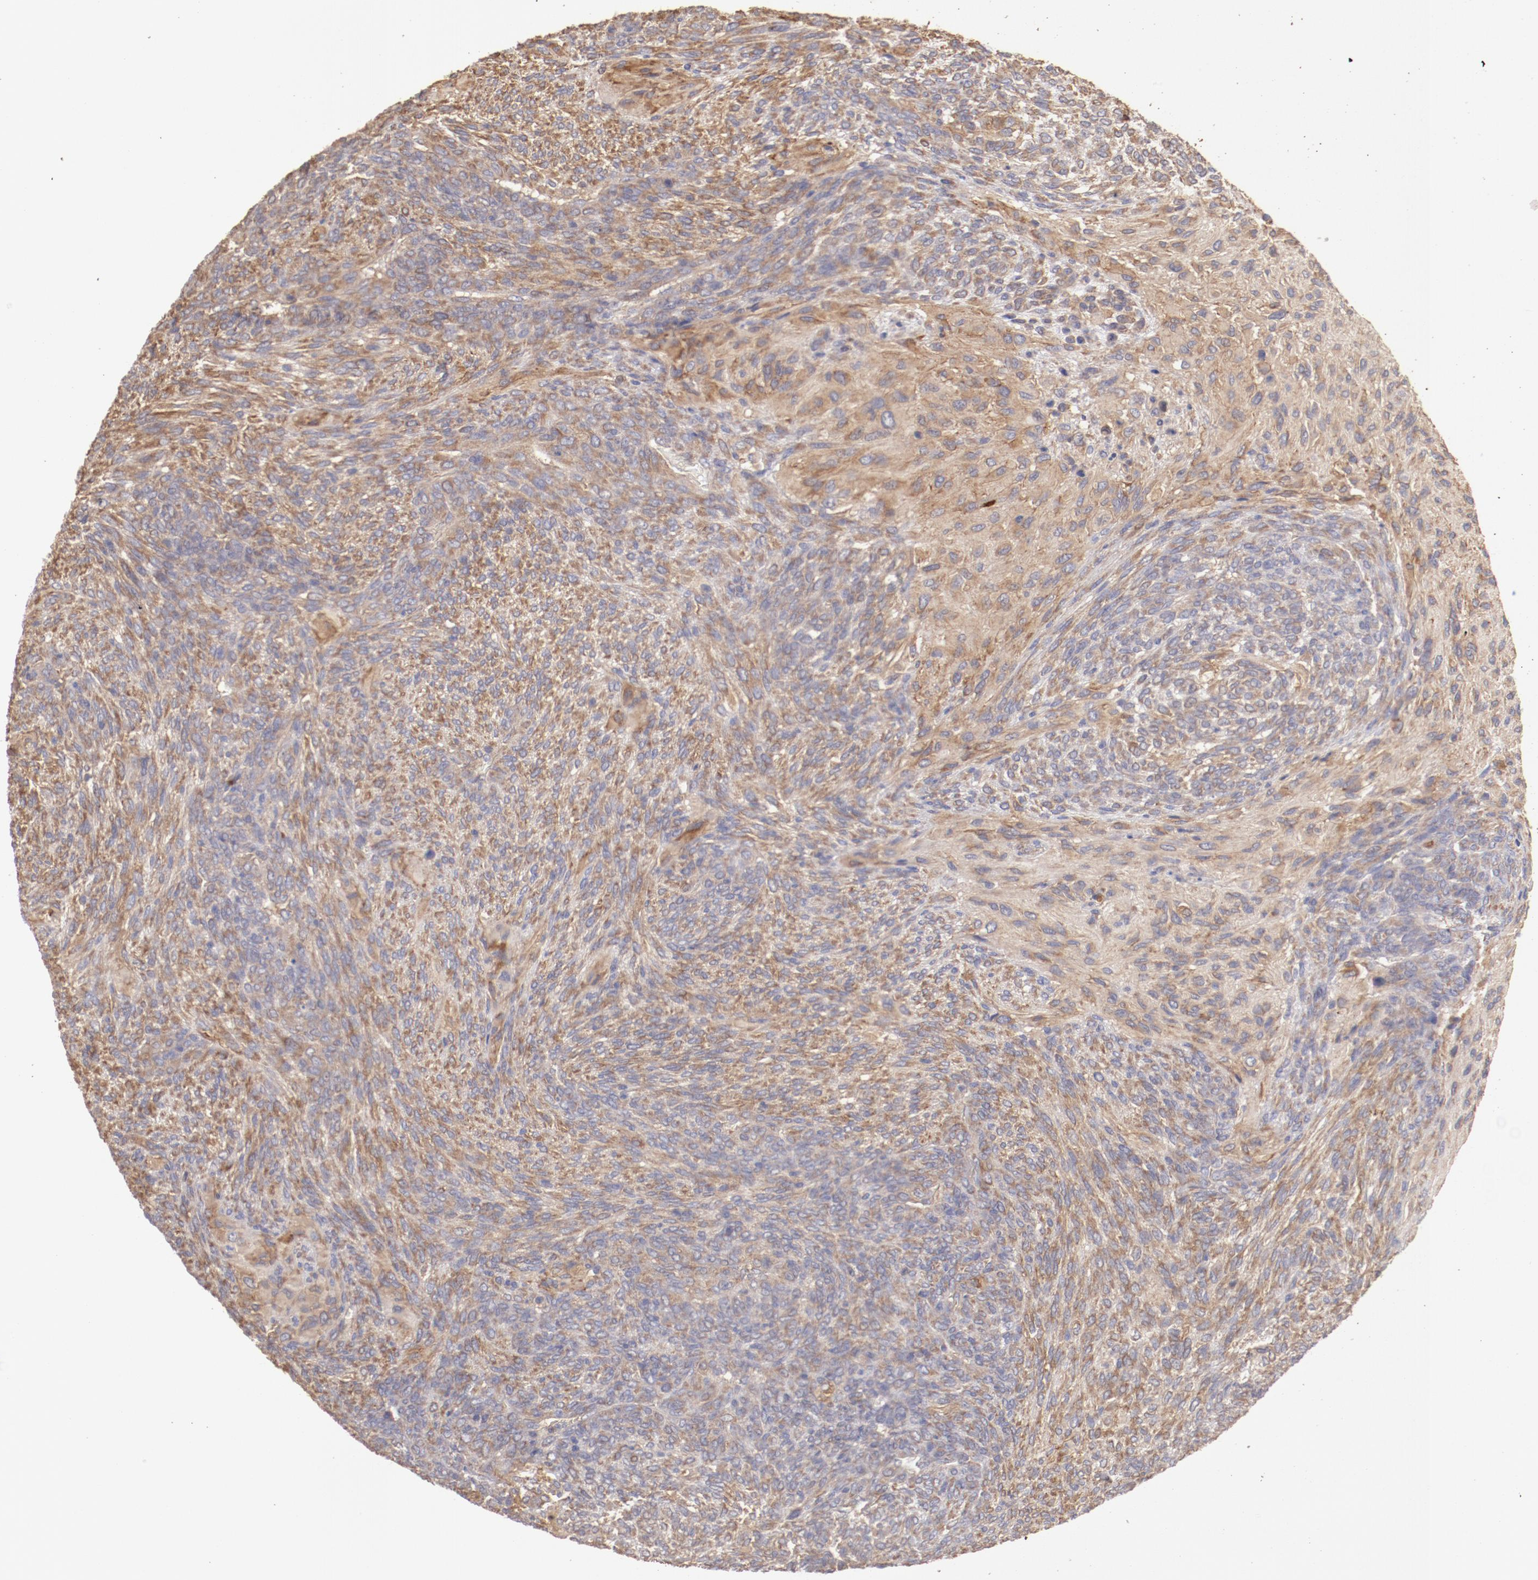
{"staining": {"intensity": "moderate", "quantity": ">75%", "location": "cytoplasmic/membranous"}, "tissue": "glioma", "cell_type": "Tumor cells", "image_type": "cancer", "snomed": [{"axis": "morphology", "description": "Glioma, malignant, High grade"}, {"axis": "topography", "description": "Cerebral cortex"}], "caption": "A brown stain highlights moderate cytoplasmic/membranous expression of a protein in glioma tumor cells.", "gene": "ENTPD5", "patient": {"sex": "female", "age": 55}}